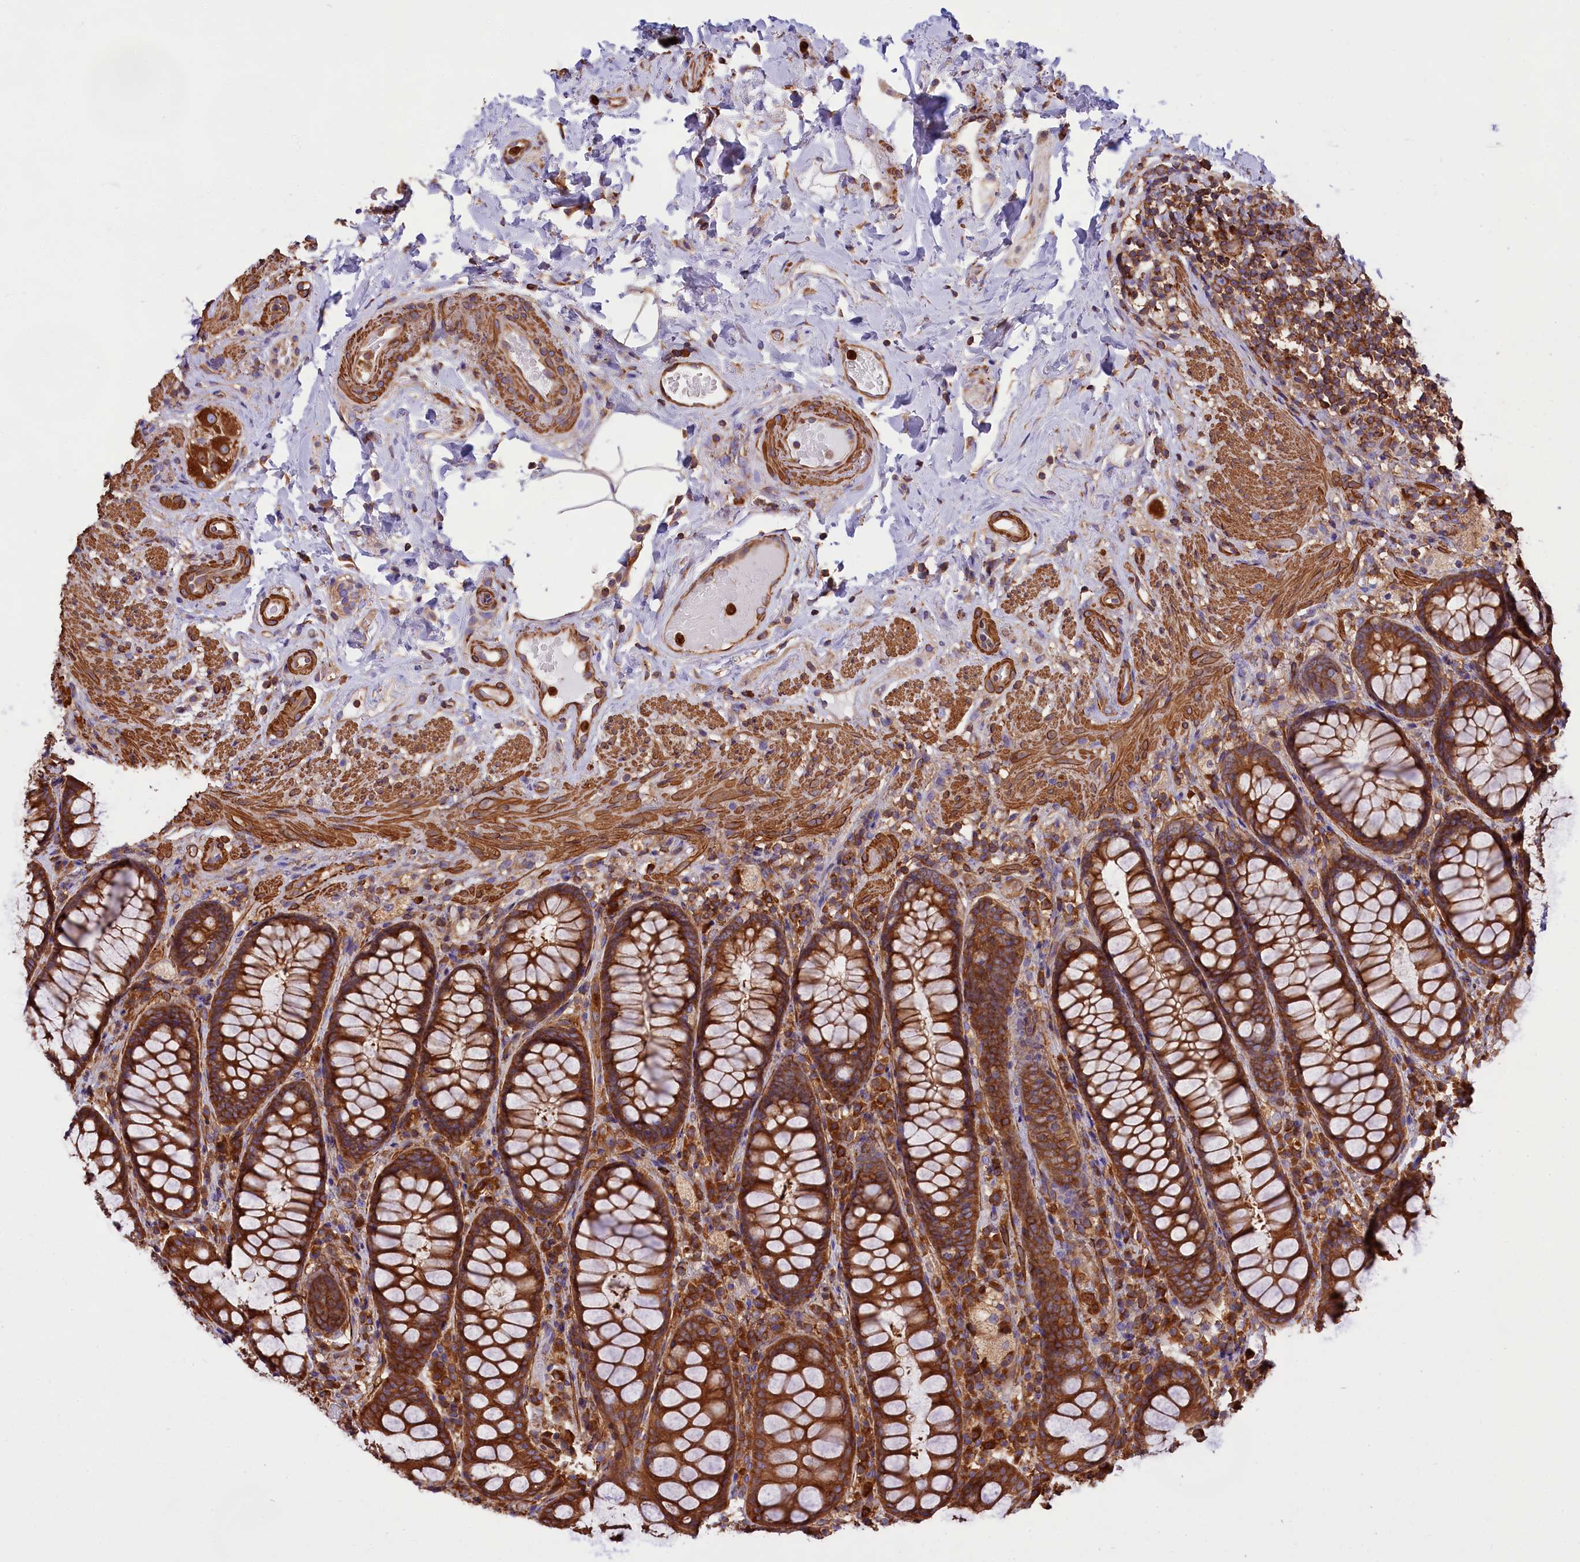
{"staining": {"intensity": "strong", "quantity": ">75%", "location": "cytoplasmic/membranous"}, "tissue": "rectum", "cell_type": "Glandular cells", "image_type": "normal", "snomed": [{"axis": "morphology", "description": "Normal tissue, NOS"}, {"axis": "topography", "description": "Rectum"}], "caption": "A micrograph of rectum stained for a protein reveals strong cytoplasmic/membranous brown staining in glandular cells. (Brightfield microscopy of DAB IHC at high magnification).", "gene": "GYS1", "patient": {"sex": "male", "age": 83}}